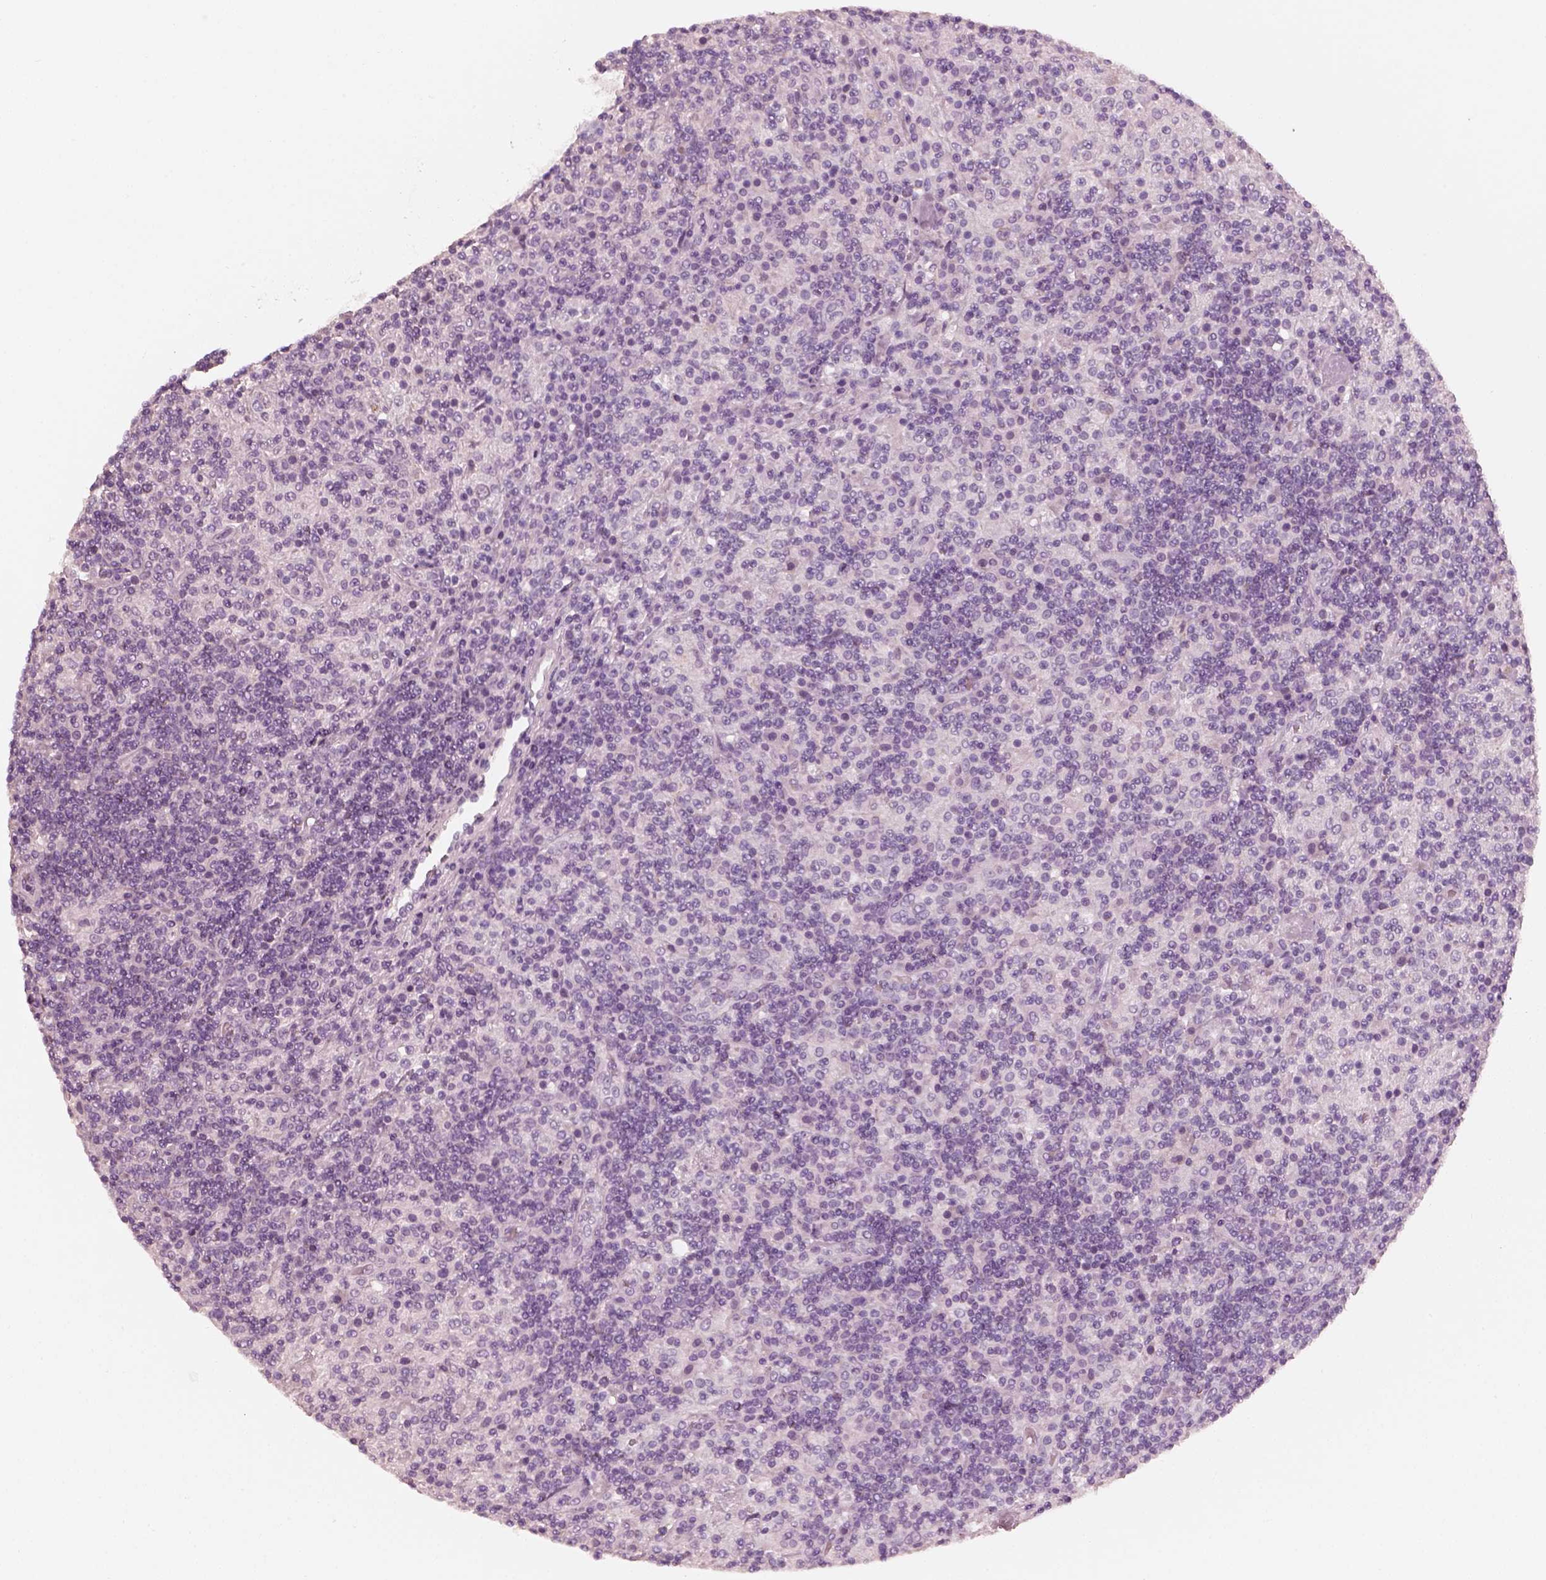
{"staining": {"intensity": "negative", "quantity": "none", "location": "none"}, "tissue": "lymphoma", "cell_type": "Tumor cells", "image_type": "cancer", "snomed": [{"axis": "morphology", "description": "Hodgkin's disease, NOS"}, {"axis": "topography", "description": "Lymph node"}], "caption": "The micrograph demonstrates no significant expression in tumor cells of Hodgkin's disease.", "gene": "R3HDML", "patient": {"sex": "male", "age": 70}}